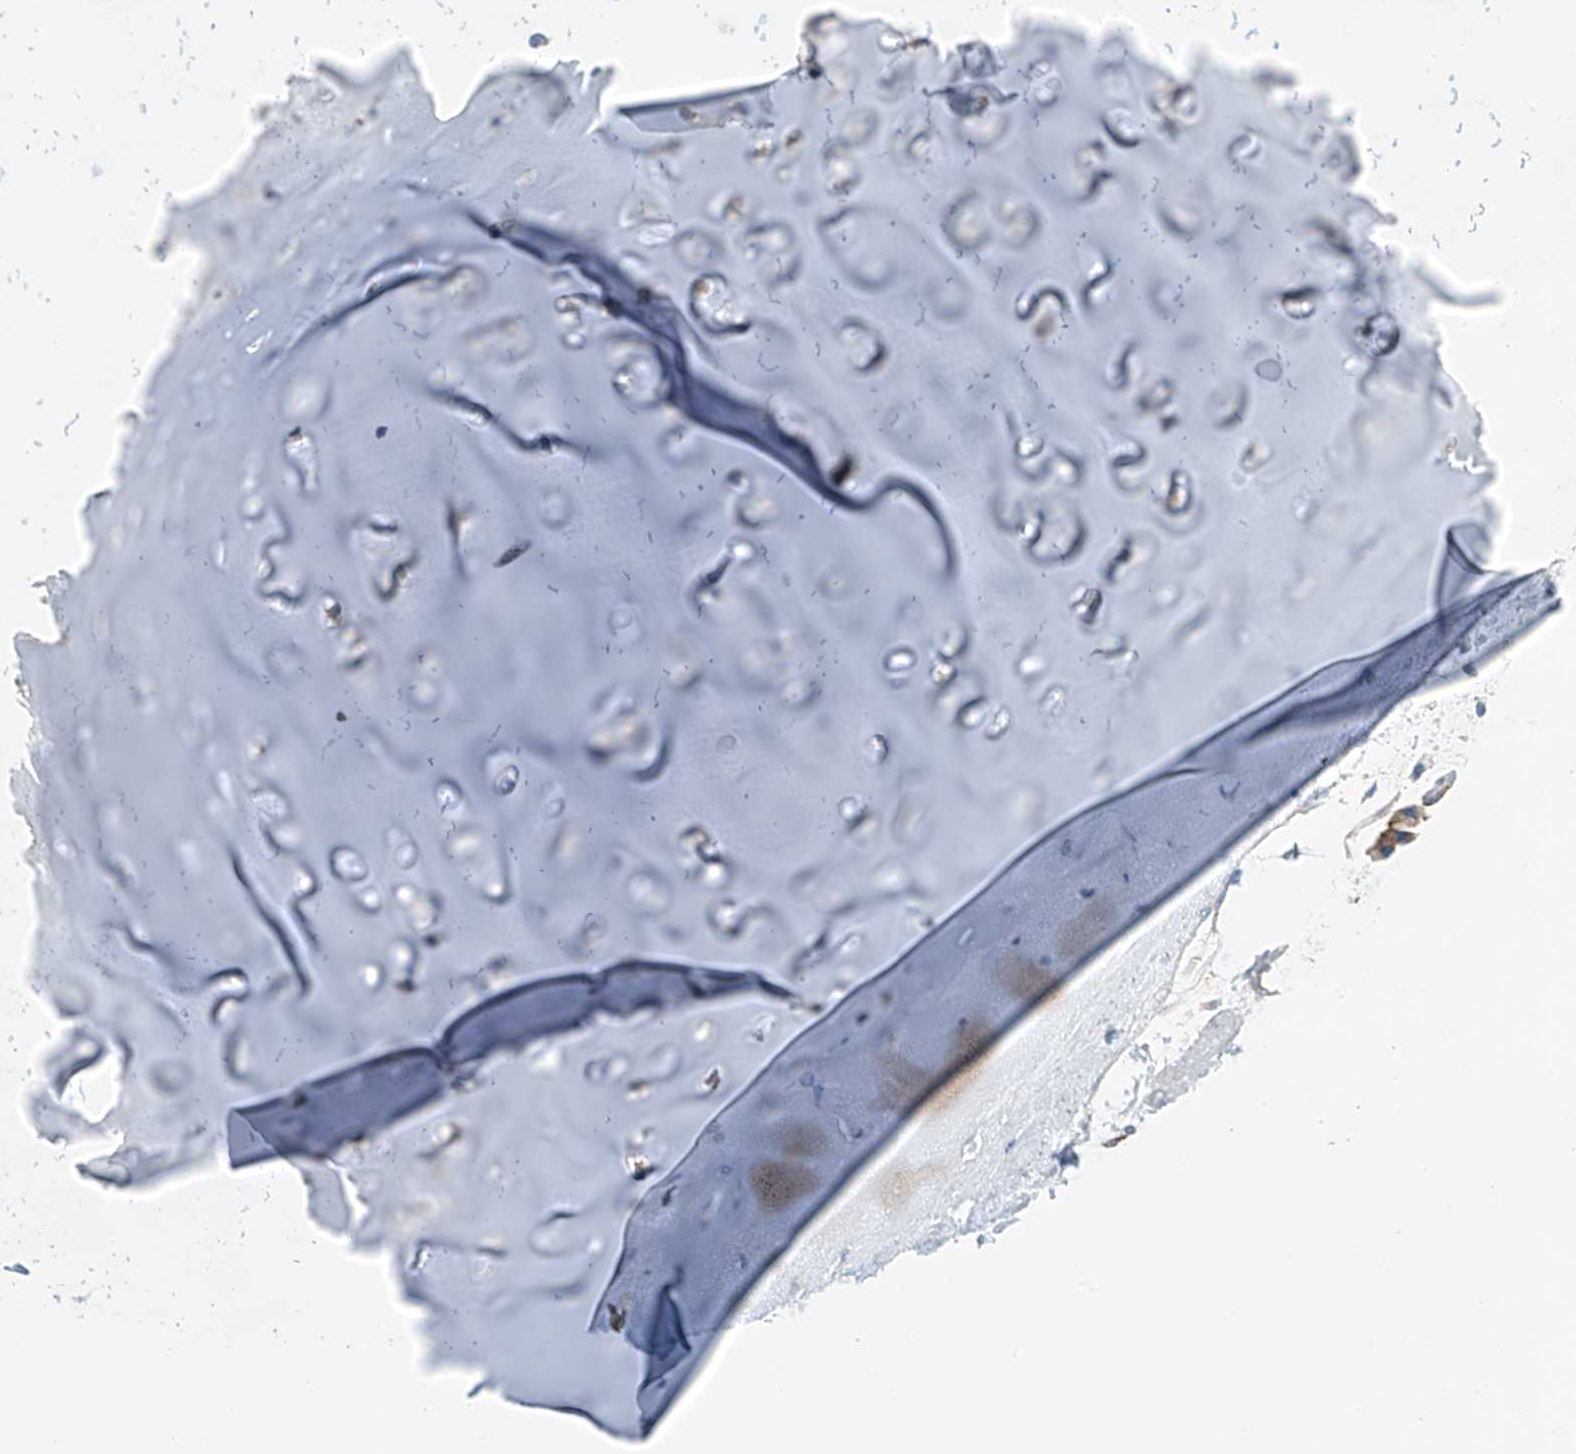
{"staining": {"intensity": "moderate", "quantity": ">75%", "location": "cytoplasmic/membranous"}, "tissue": "adipose tissue", "cell_type": "Adipocytes", "image_type": "normal", "snomed": [{"axis": "morphology", "description": "Normal tissue, NOS"}, {"axis": "morphology", "description": "Basal cell carcinoma"}, {"axis": "topography", "description": "Cartilage tissue"}, {"axis": "topography", "description": "Nasopharynx"}, {"axis": "topography", "description": "Oral tissue"}], "caption": "High-magnification brightfield microscopy of unremarkable adipose tissue stained with DAB (brown) and counterstained with hematoxylin (blue). adipocytes exhibit moderate cytoplasmic/membranous staining is present in about>75% of cells. (DAB = brown stain, brightfield microscopy at high magnification).", "gene": "THEMIS2", "patient": {"sex": "female", "age": 77}}